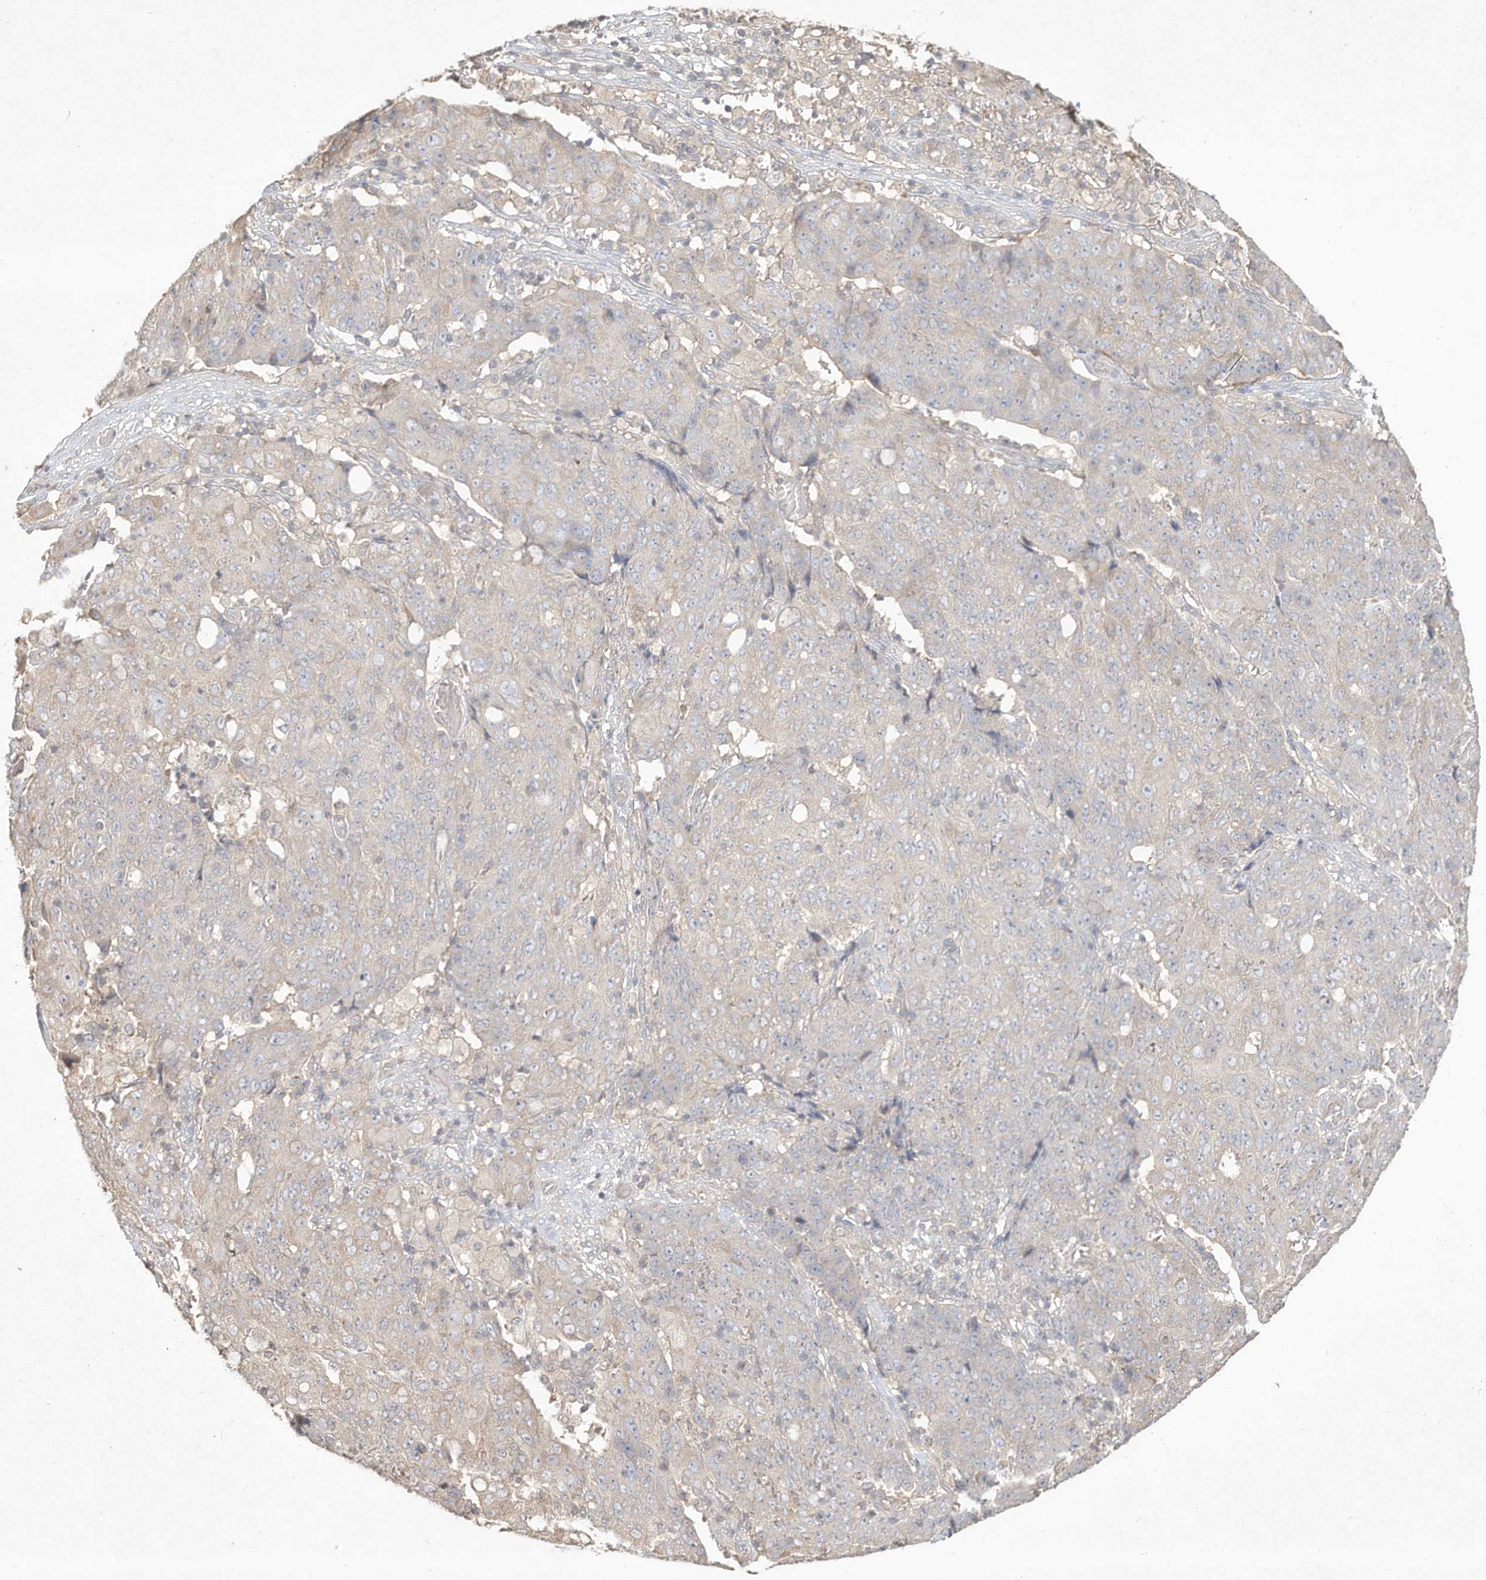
{"staining": {"intensity": "negative", "quantity": "none", "location": "none"}, "tissue": "ovarian cancer", "cell_type": "Tumor cells", "image_type": "cancer", "snomed": [{"axis": "morphology", "description": "Carcinoma, endometroid"}, {"axis": "topography", "description": "Ovary"}], "caption": "DAB (3,3'-diaminobenzidine) immunohistochemical staining of human endometroid carcinoma (ovarian) shows no significant positivity in tumor cells.", "gene": "DYNC1I2", "patient": {"sex": "female", "age": 42}}